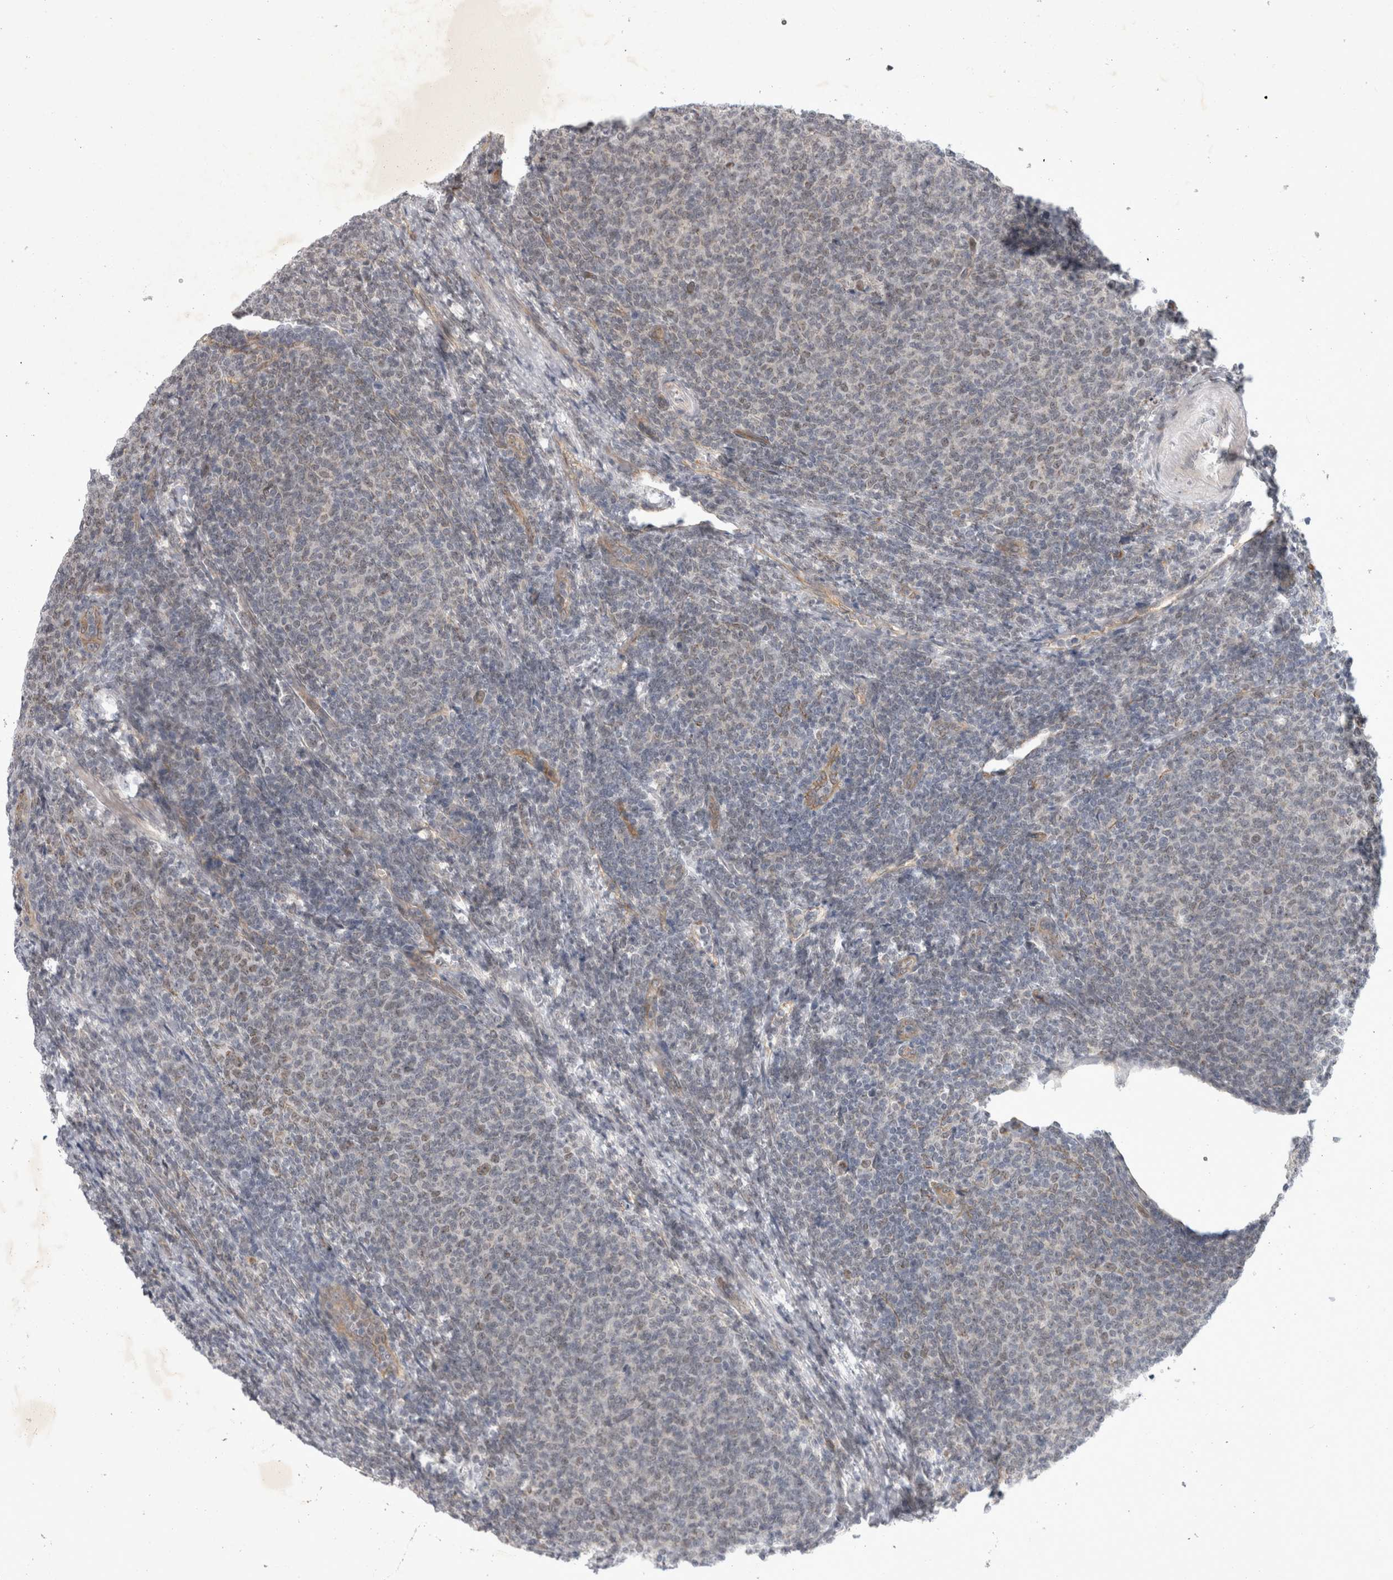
{"staining": {"intensity": "negative", "quantity": "none", "location": "none"}, "tissue": "lymphoma", "cell_type": "Tumor cells", "image_type": "cancer", "snomed": [{"axis": "morphology", "description": "Malignant lymphoma, non-Hodgkin's type, Low grade"}, {"axis": "topography", "description": "Lymph node"}], "caption": "Tumor cells are negative for protein expression in human malignant lymphoma, non-Hodgkin's type (low-grade).", "gene": "PARP11", "patient": {"sex": "male", "age": 66}}